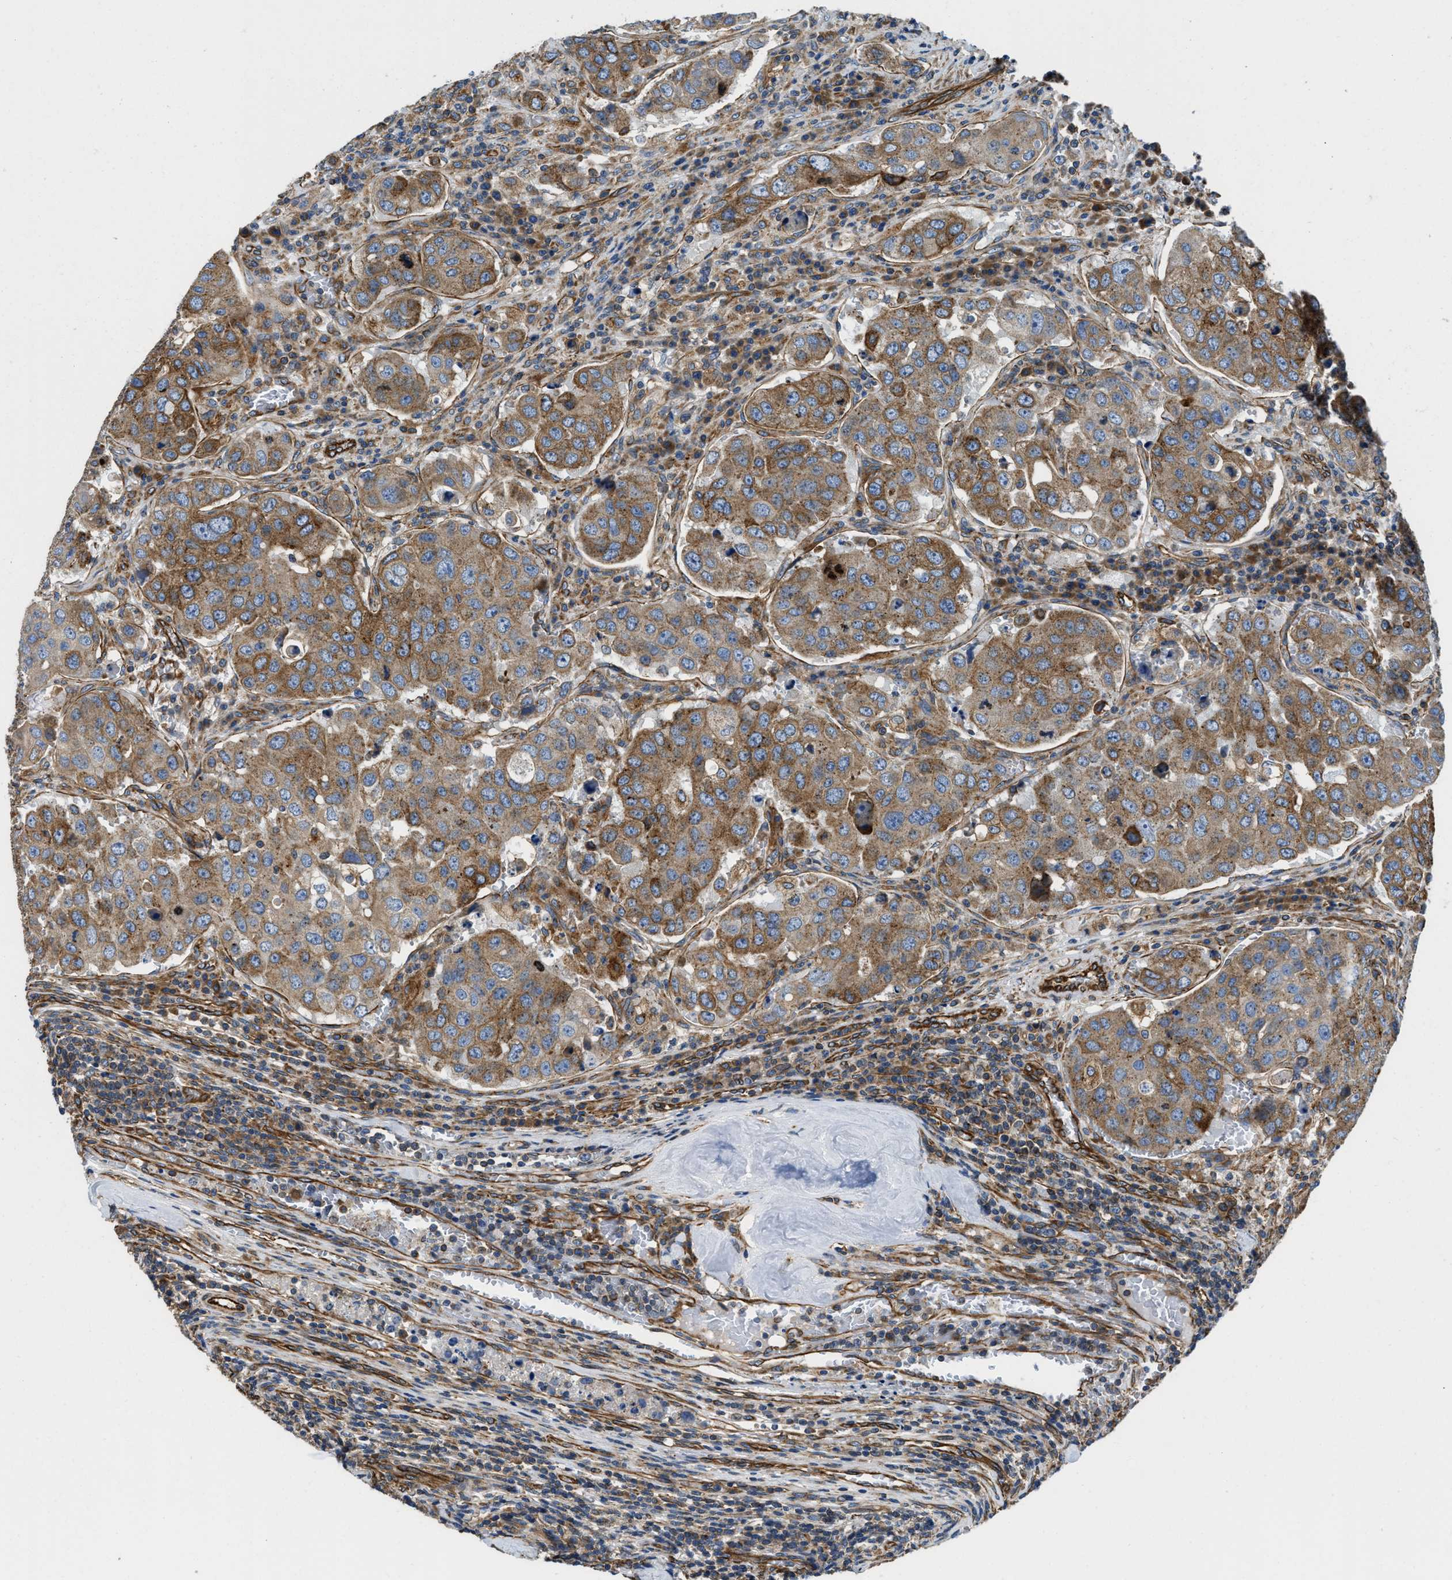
{"staining": {"intensity": "moderate", "quantity": ">75%", "location": "cytoplasmic/membranous"}, "tissue": "urothelial cancer", "cell_type": "Tumor cells", "image_type": "cancer", "snomed": [{"axis": "morphology", "description": "Urothelial carcinoma, High grade"}, {"axis": "topography", "description": "Lymph node"}, {"axis": "topography", "description": "Urinary bladder"}], "caption": "A brown stain shows moderate cytoplasmic/membranous staining of a protein in human urothelial cancer tumor cells.", "gene": "HSD17B12", "patient": {"sex": "male", "age": 51}}